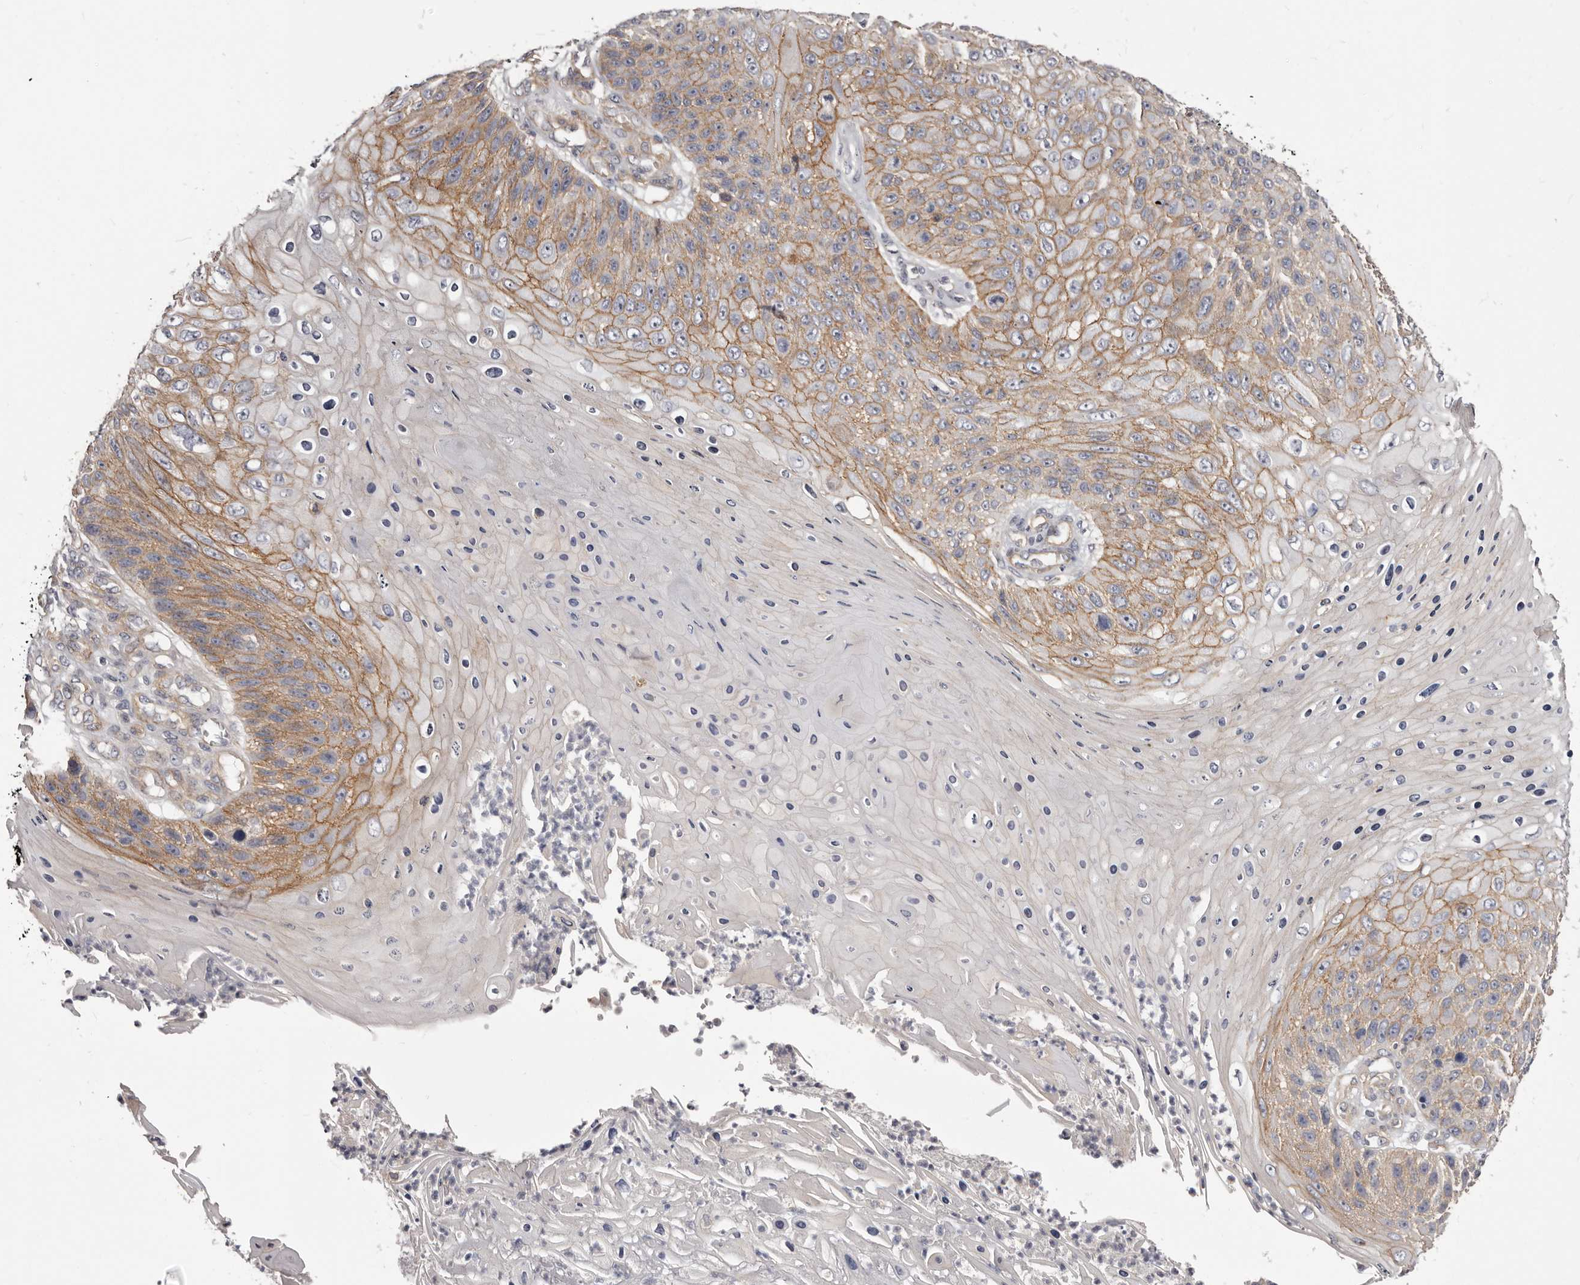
{"staining": {"intensity": "moderate", "quantity": ">75%", "location": "cytoplasmic/membranous"}, "tissue": "skin cancer", "cell_type": "Tumor cells", "image_type": "cancer", "snomed": [{"axis": "morphology", "description": "Squamous cell carcinoma, NOS"}, {"axis": "topography", "description": "Skin"}], "caption": "Human skin cancer stained for a protein (brown) reveals moderate cytoplasmic/membranous positive positivity in about >75% of tumor cells.", "gene": "DMRT2", "patient": {"sex": "female", "age": 88}}